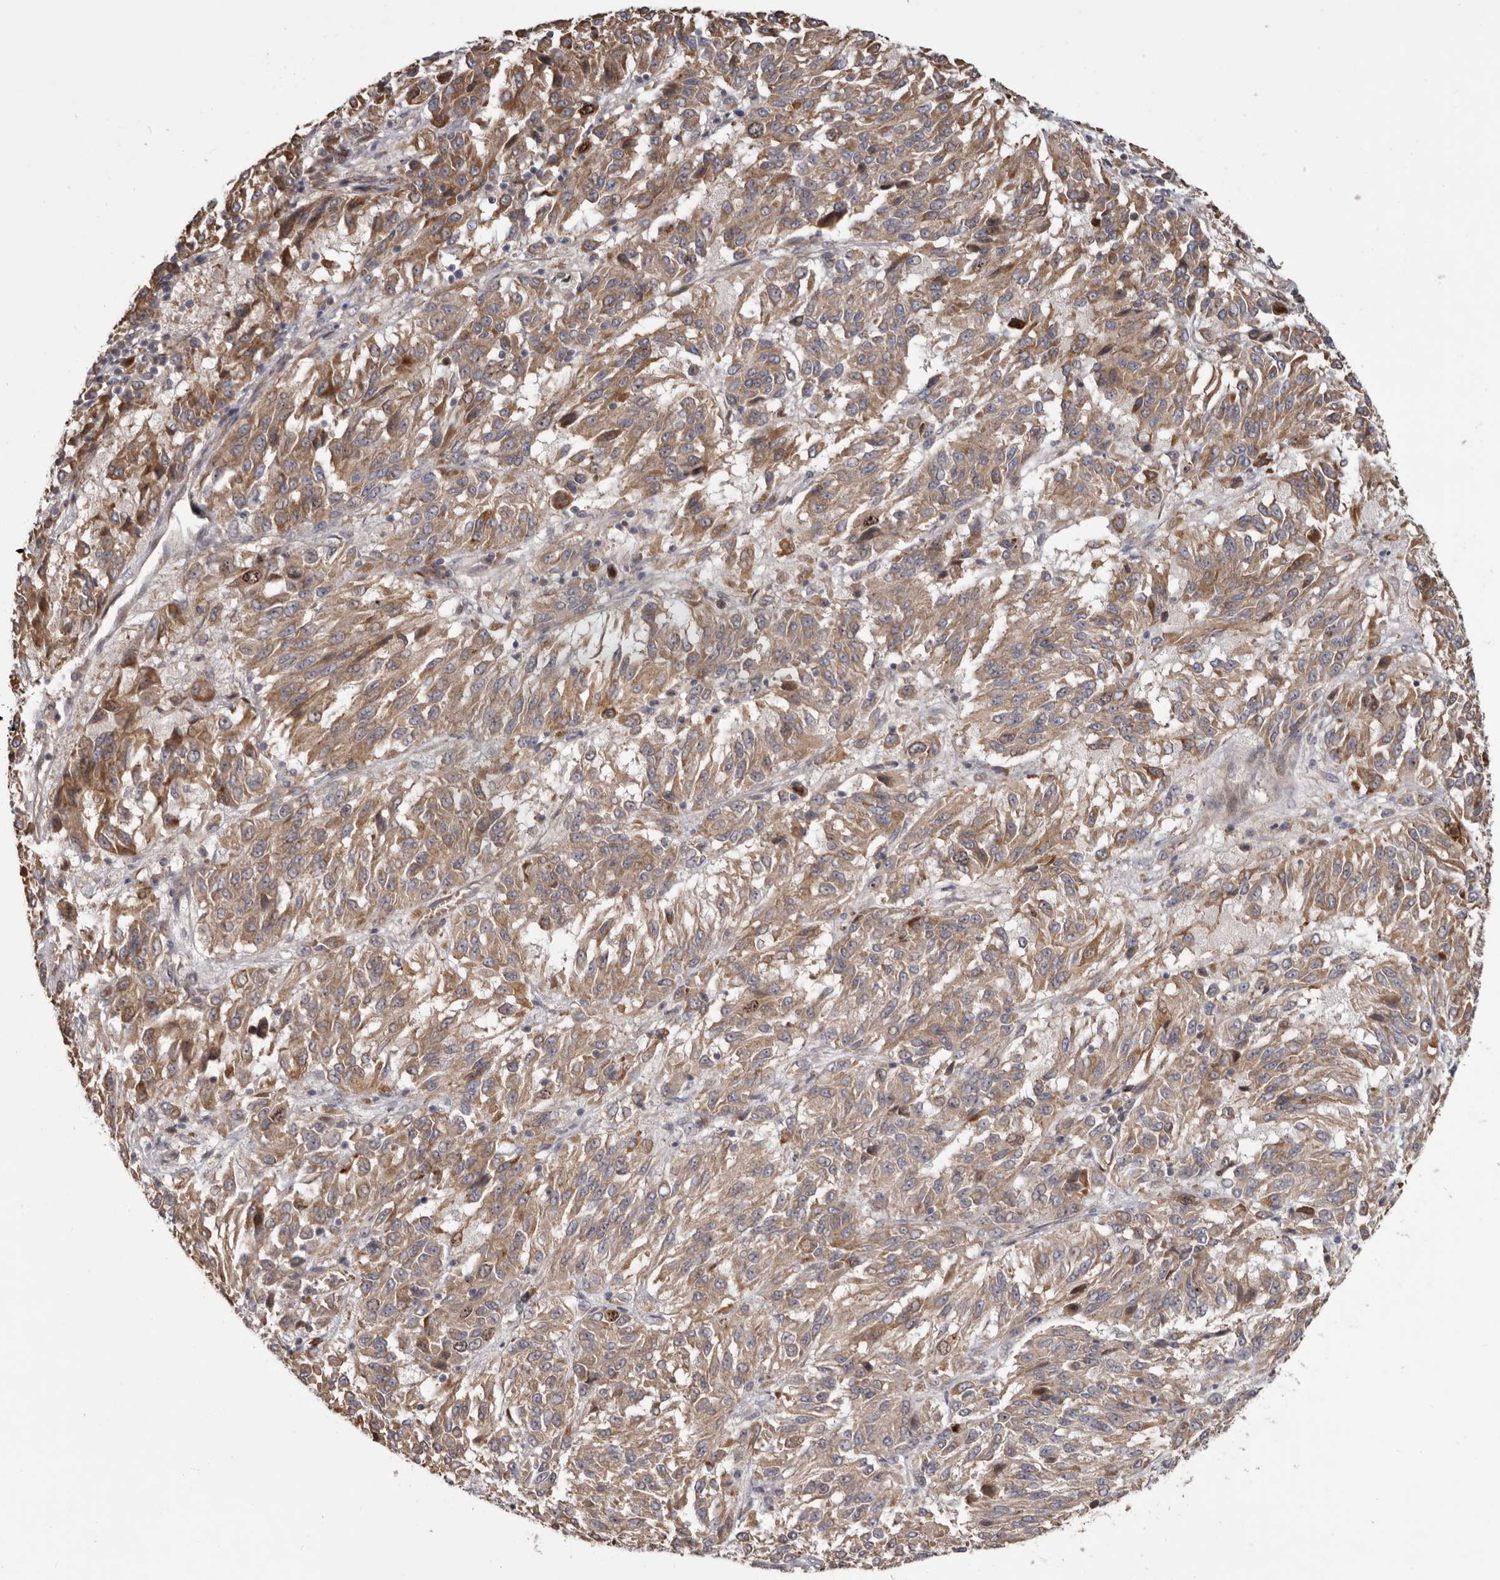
{"staining": {"intensity": "moderate", "quantity": ">75%", "location": "cytoplasmic/membranous"}, "tissue": "melanoma", "cell_type": "Tumor cells", "image_type": "cancer", "snomed": [{"axis": "morphology", "description": "Malignant melanoma, Metastatic site"}, {"axis": "topography", "description": "Lung"}], "caption": "This micrograph exhibits immunohistochemistry (IHC) staining of human malignant melanoma (metastatic site), with medium moderate cytoplasmic/membranous positivity in about >75% of tumor cells.", "gene": "CDCA8", "patient": {"sex": "male", "age": 64}}